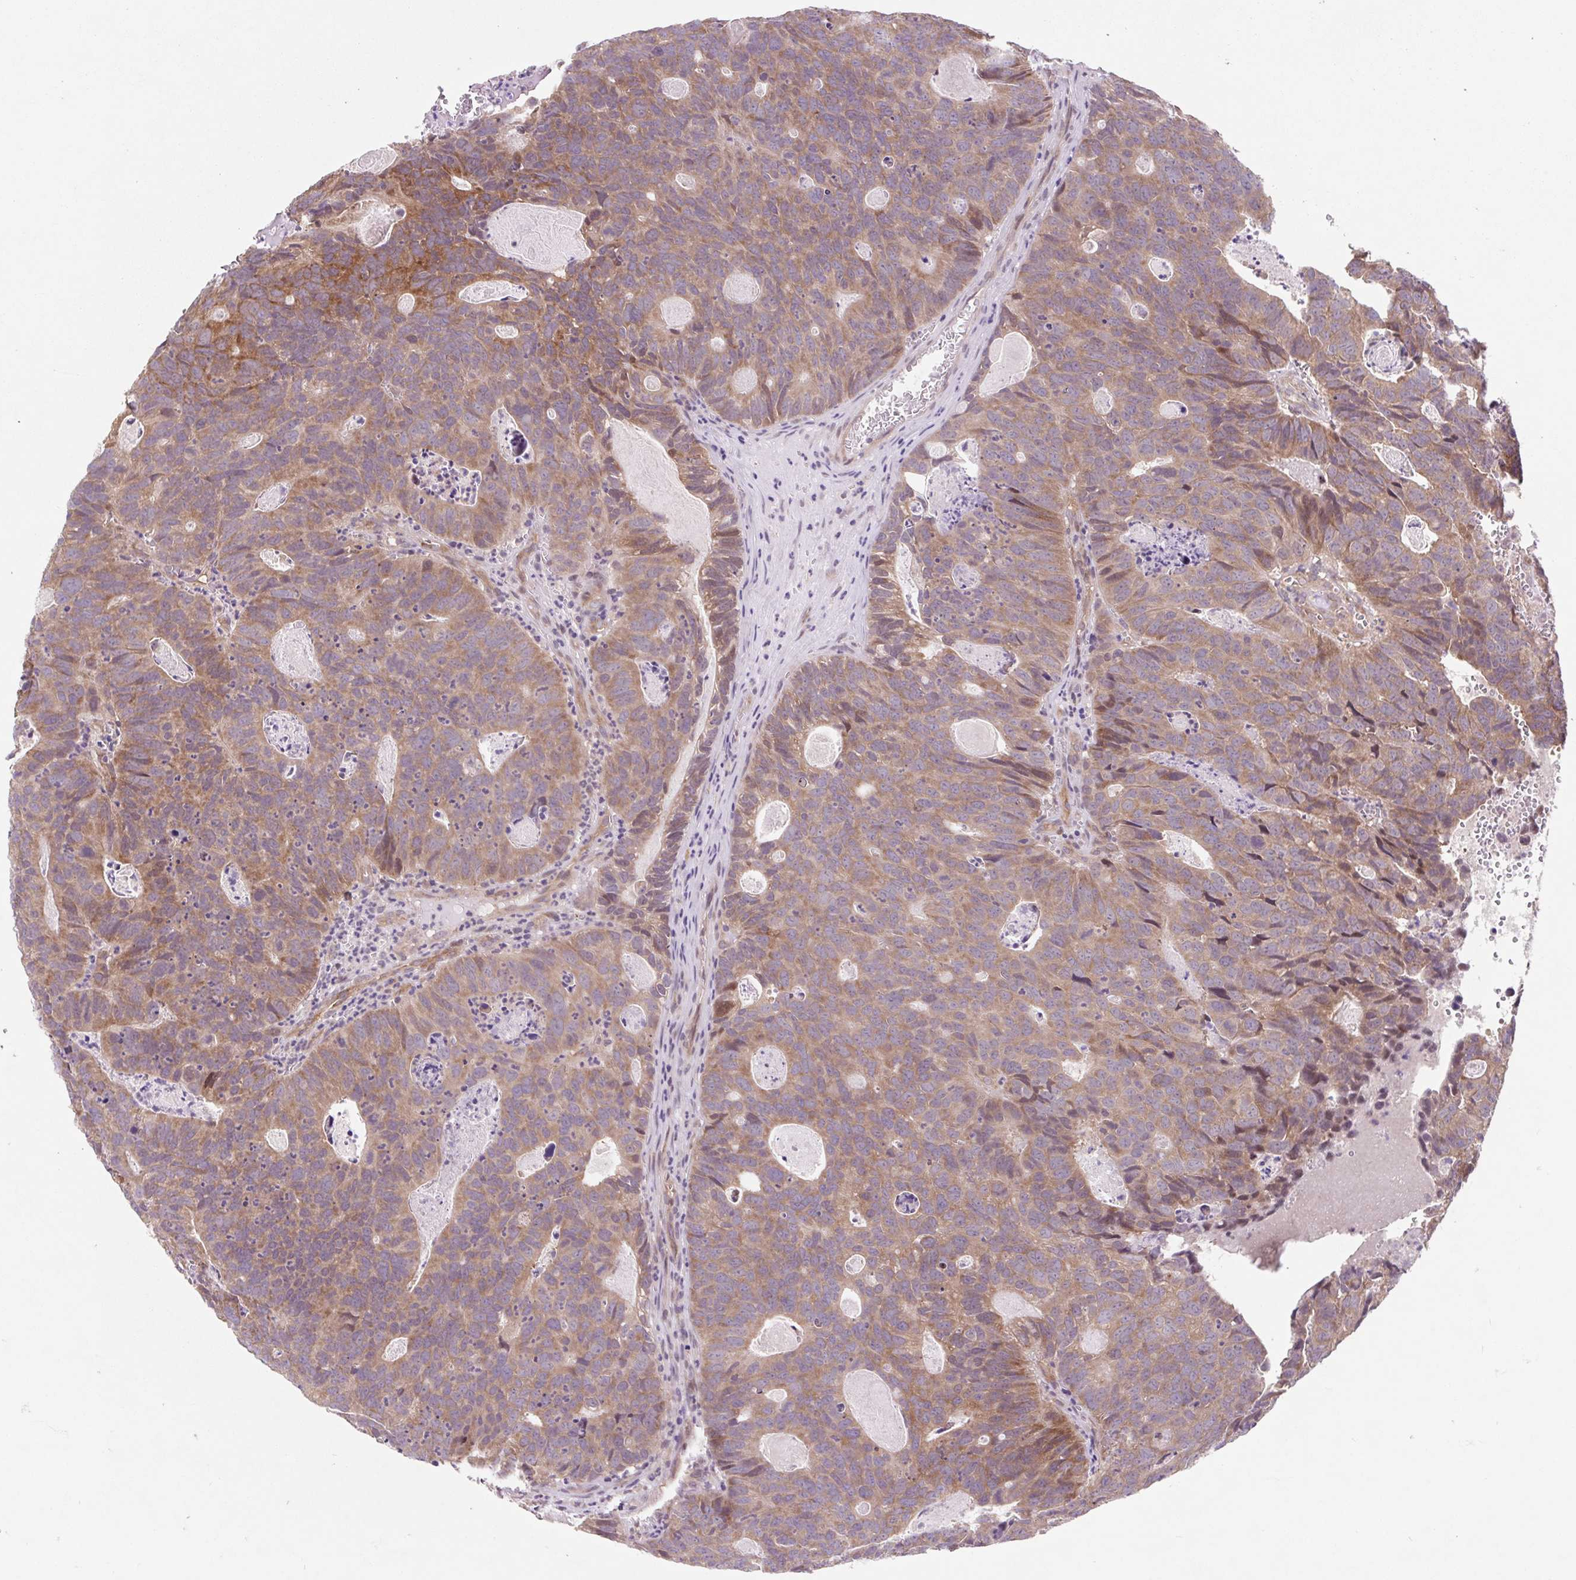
{"staining": {"intensity": "moderate", "quantity": ">75%", "location": "cytoplasmic/membranous"}, "tissue": "head and neck cancer", "cell_type": "Tumor cells", "image_type": "cancer", "snomed": [{"axis": "morphology", "description": "Adenocarcinoma, NOS"}, {"axis": "topography", "description": "Head-Neck"}], "caption": "Head and neck adenocarcinoma stained with a protein marker reveals moderate staining in tumor cells.", "gene": "HFE", "patient": {"sex": "male", "age": 62}}